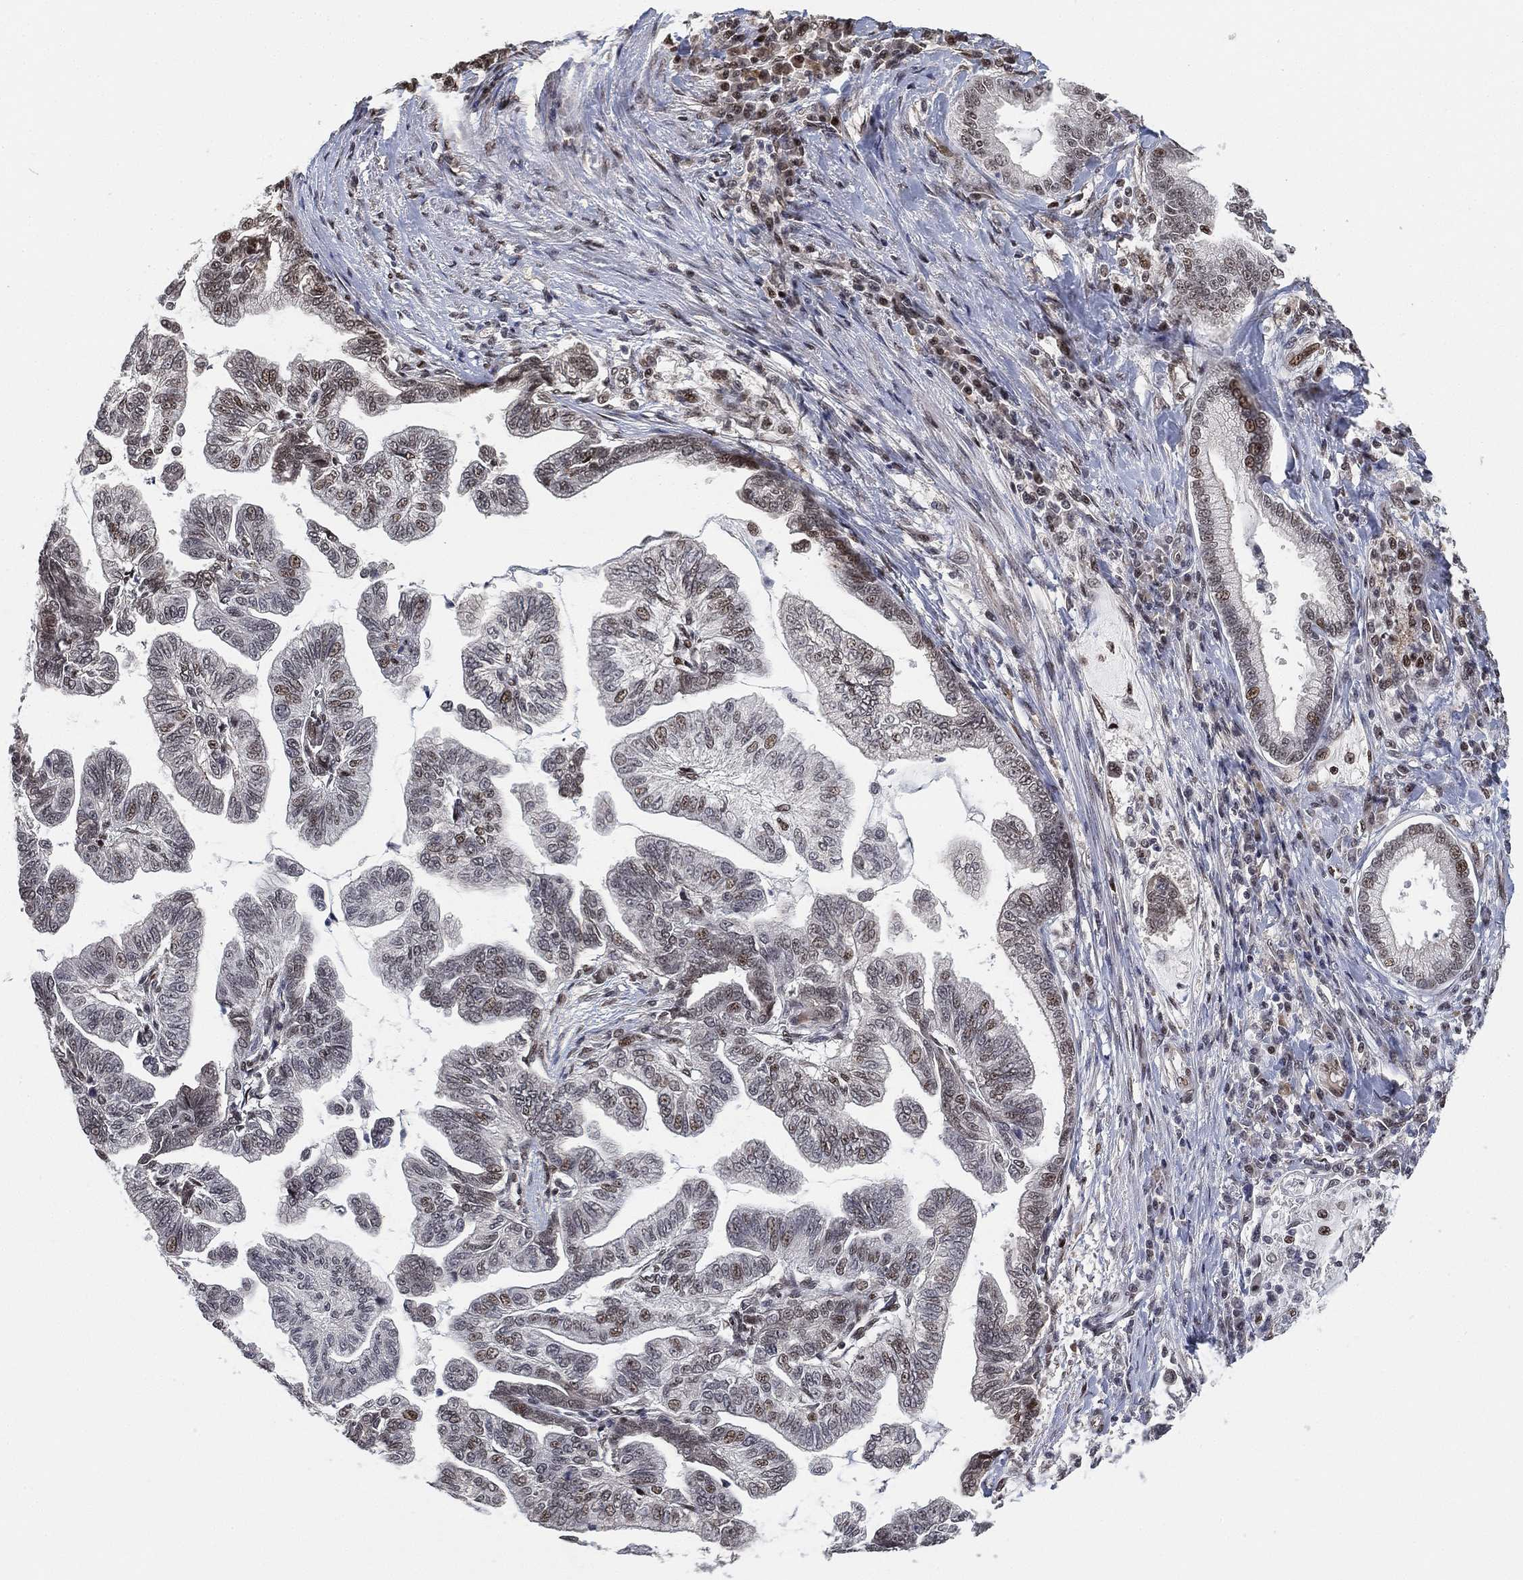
{"staining": {"intensity": "weak", "quantity": "<25%", "location": "nuclear"}, "tissue": "stomach cancer", "cell_type": "Tumor cells", "image_type": "cancer", "snomed": [{"axis": "morphology", "description": "Adenocarcinoma, NOS"}, {"axis": "topography", "description": "Stomach"}], "caption": "This is a histopathology image of immunohistochemistry staining of adenocarcinoma (stomach), which shows no positivity in tumor cells.", "gene": "ZSCAN30", "patient": {"sex": "male", "age": 83}}